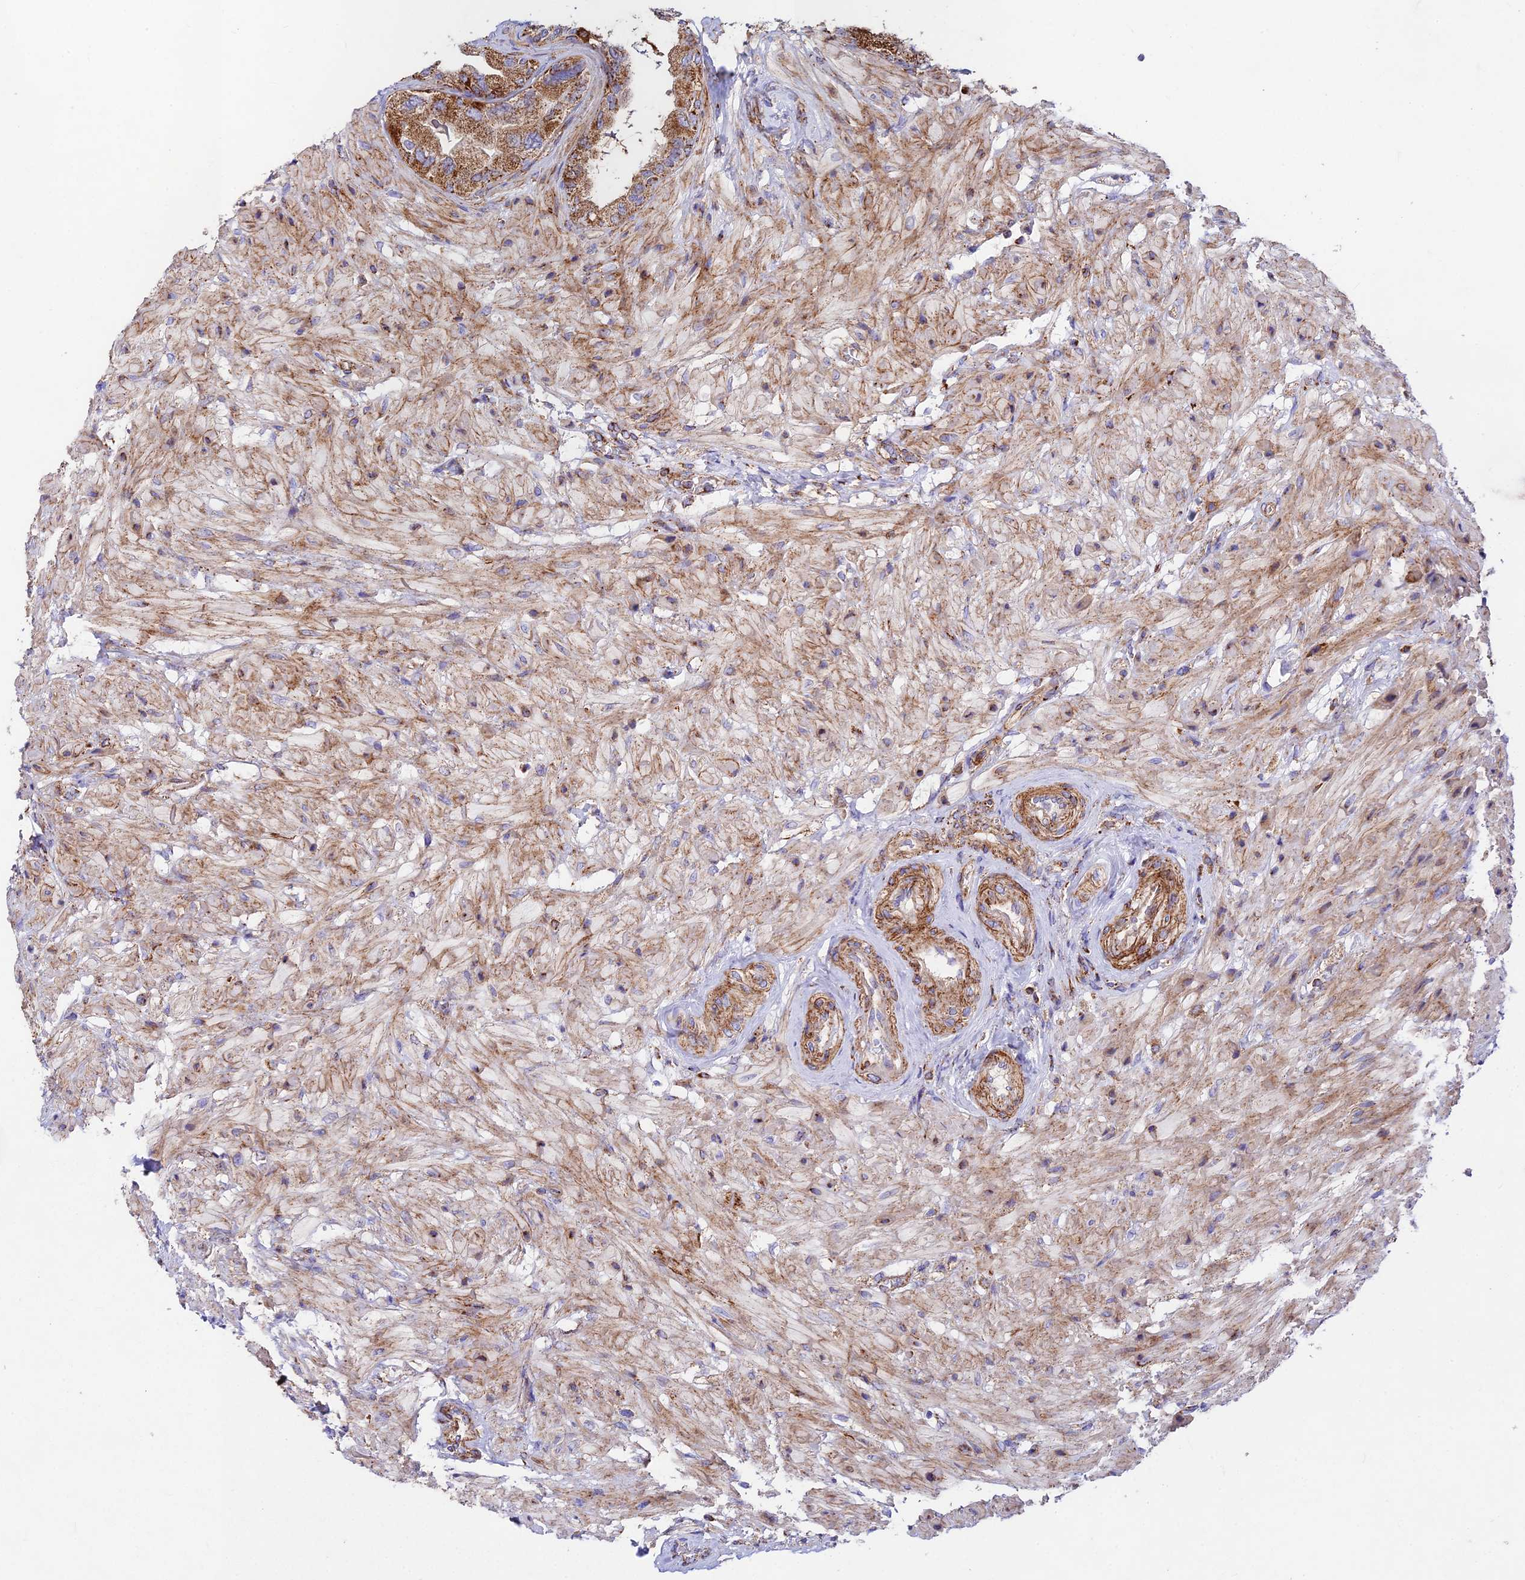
{"staining": {"intensity": "strong", "quantity": "25%-75%", "location": "cytoplasmic/membranous"}, "tissue": "seminal vesicle", "cell_type": "Glandular cells", "image_type": "normal", "snomed": [{"axis": "morphology", "description": "Normal tissue, NOS"}, {"axis": "topography", "description": "Seminal veicle"}], "caption": "A brown stain shows strong cytoplasmic/membranous positivity of a protein in glandular cells of unremarkable human seminal vesicle. (Brightfield microscopy of DAB IHC at high magnification).", "gene": "KHDC3L", "patient": {"sex": "male", "age": 63}}